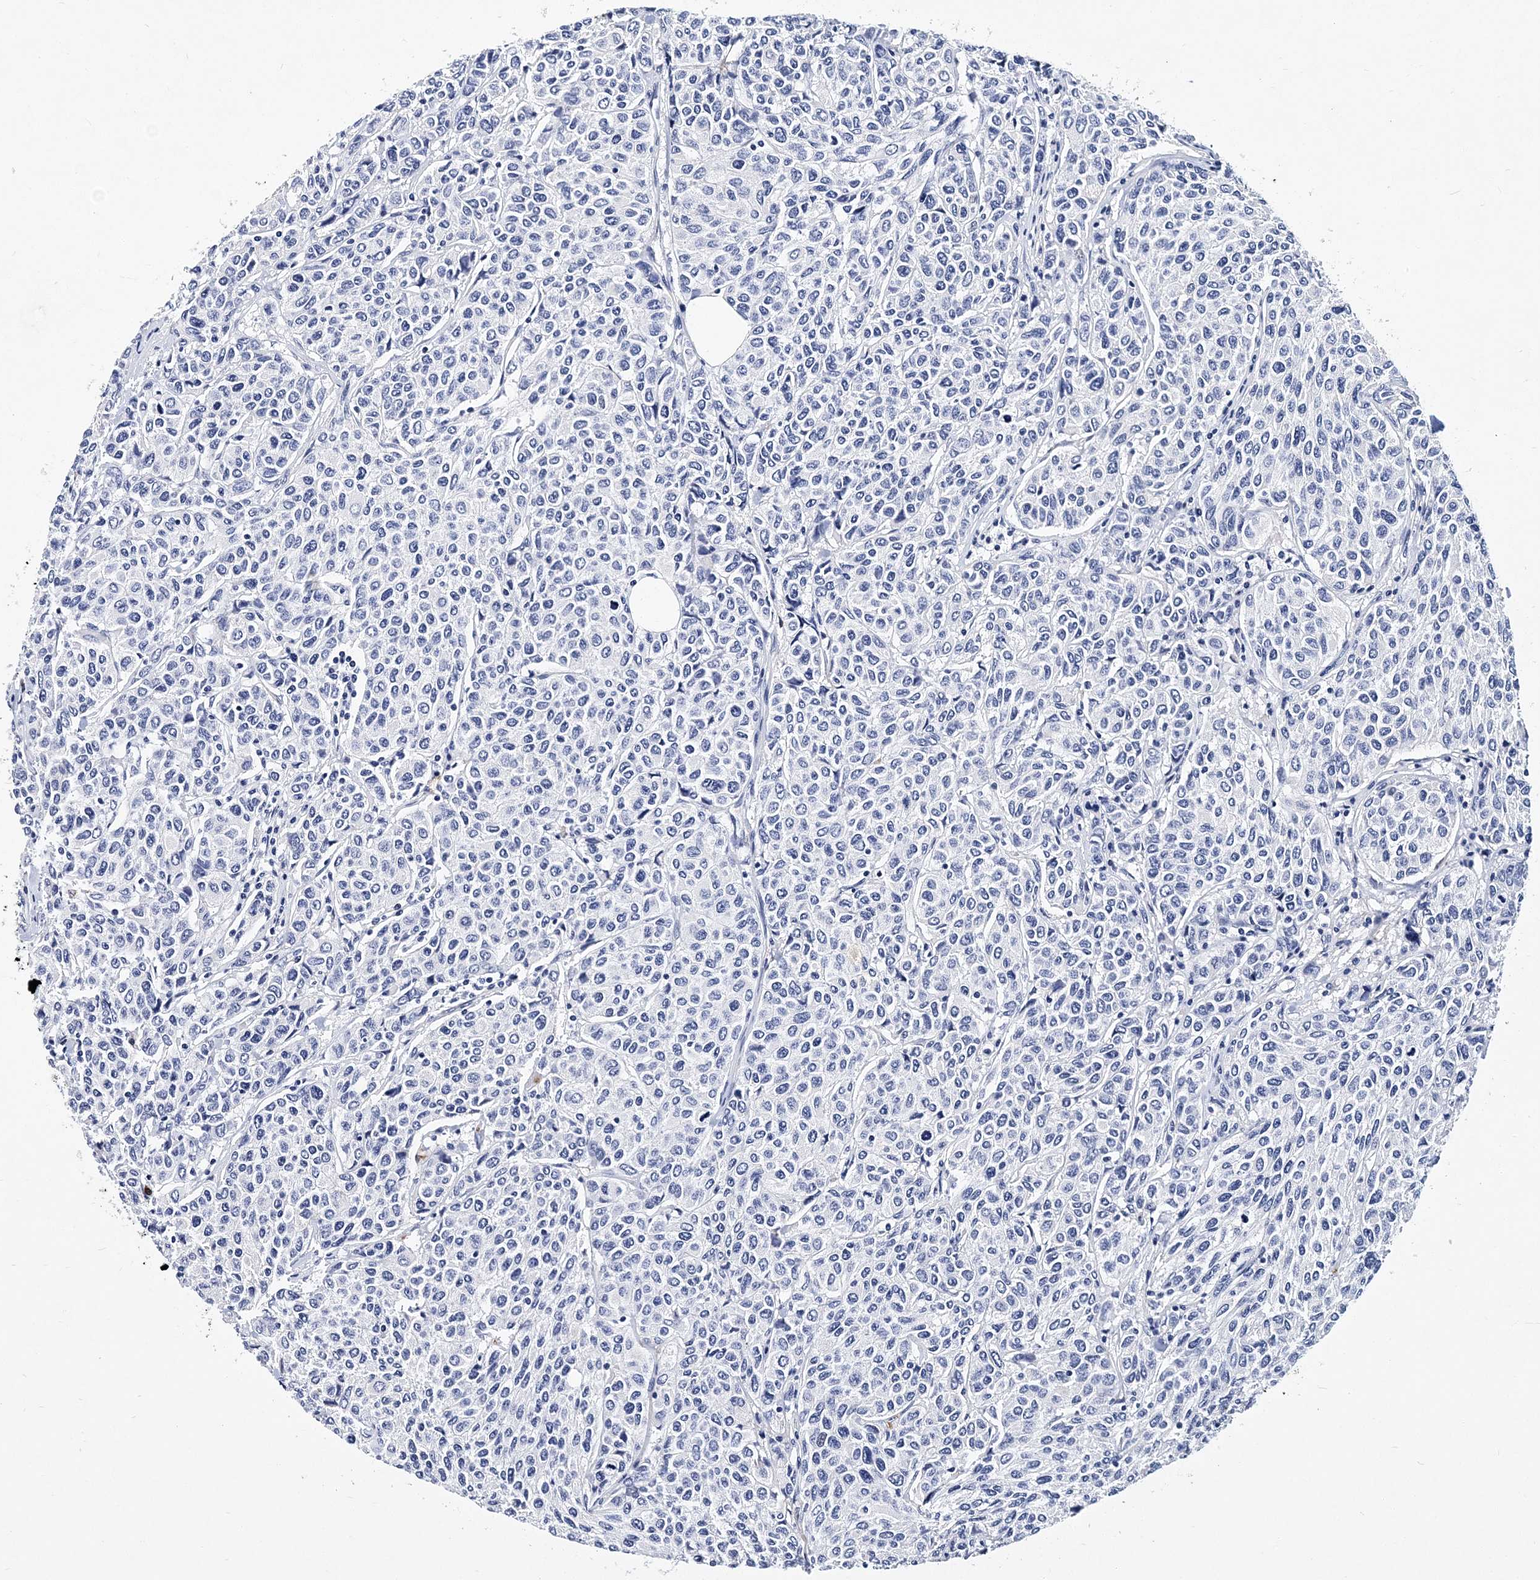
{"staining": {"intensity": "negative", "quantity": "none", "location": "none"}, "tissue": "breast cancer", "cell_type": "Tumor cells", "image_type": "cancer", "snomed": [{"axis": "morphology", "description": "Duct carcinoma"}, {"axis": "topography", "description": "Breast"}], "caption": "A high-resolution micrograph shows immunohistochemistry staining of invasive ductal carcinoma (breast), which exhibits no significant expression in tumor cells.", "gene": "ITGA2B", "patient": {"sex": "female", "age": 55}}